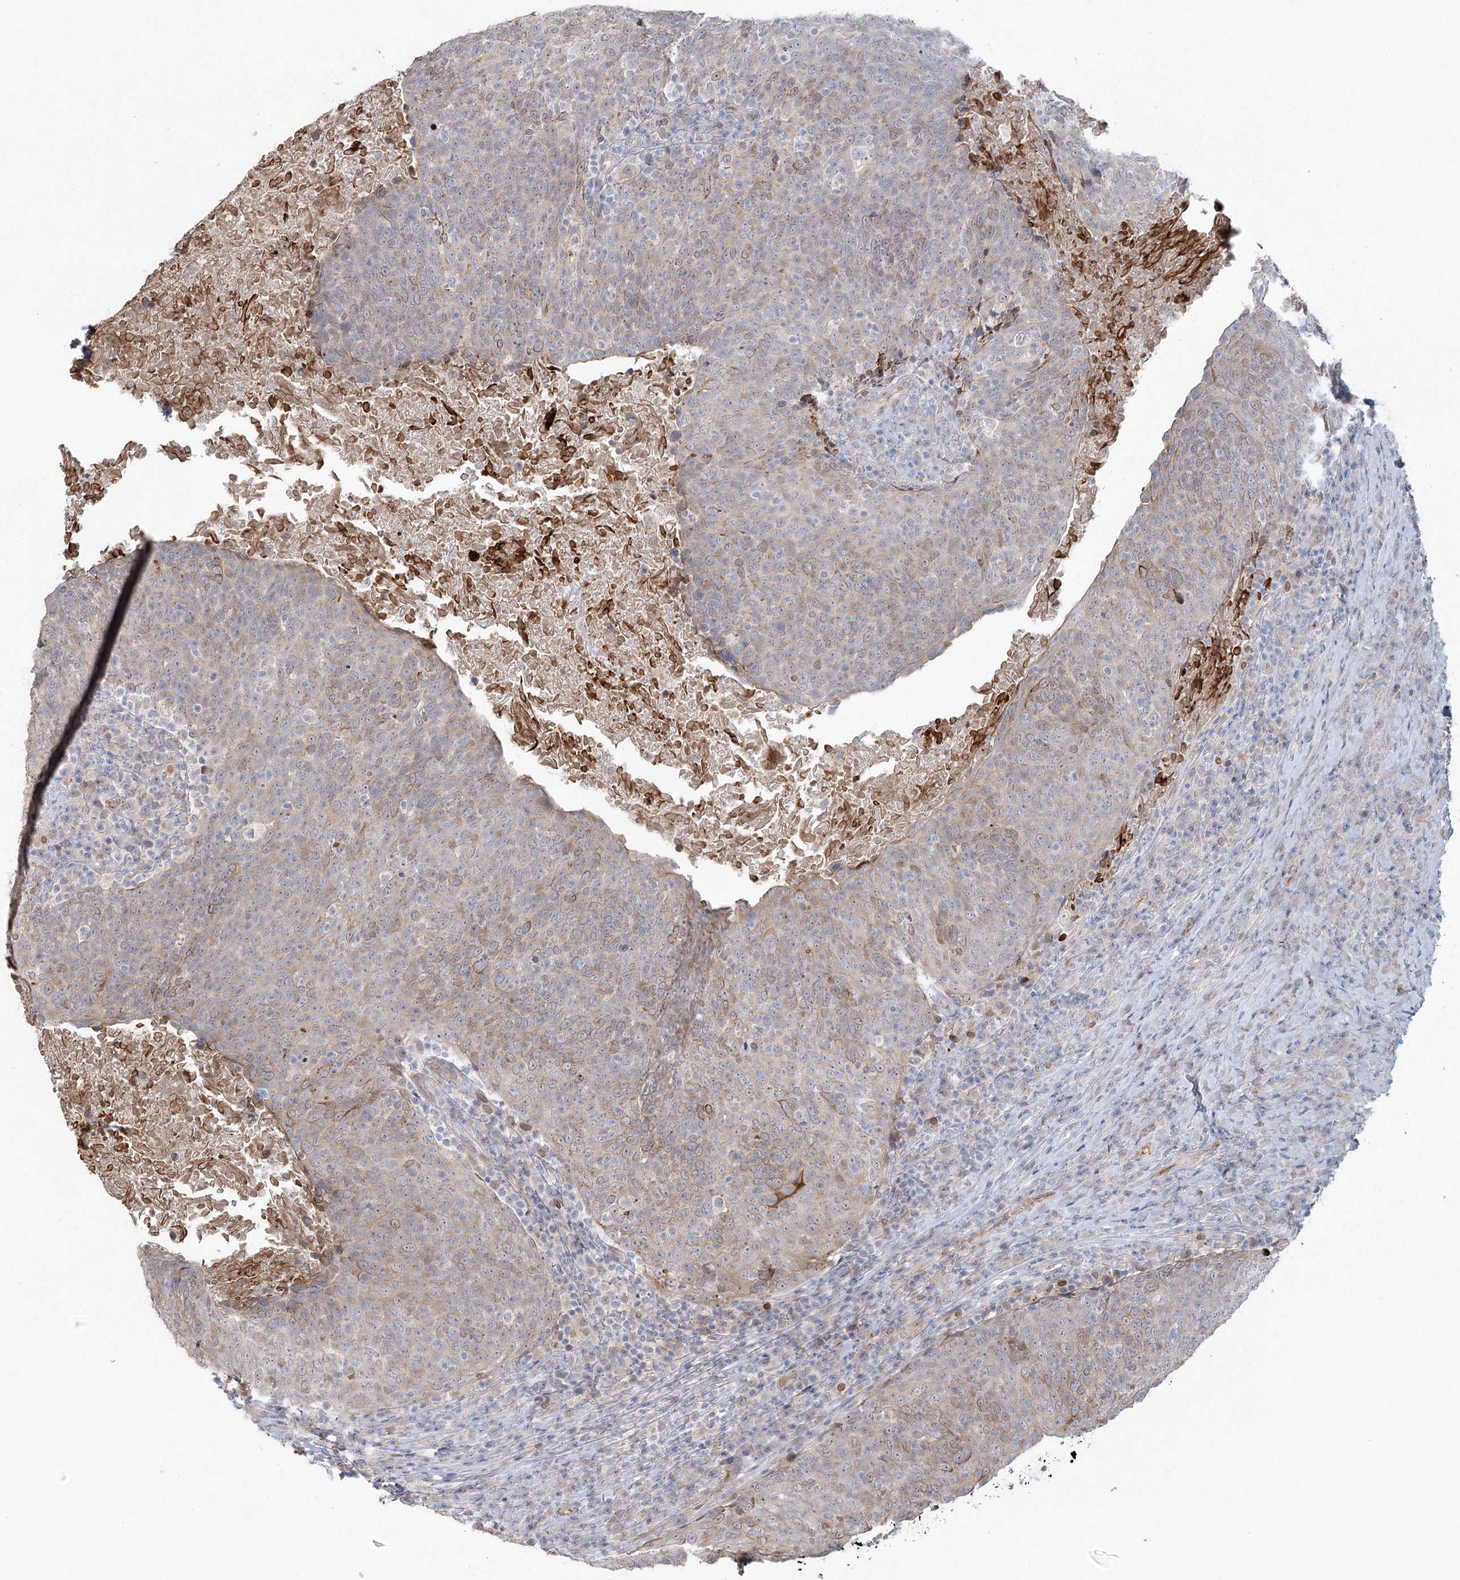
{"staining": {"intensity": "weak", "quantity": "<25%", "location": "cytoplasmic/membranous"}, "tissue": "head and neck cancer", "cell_type": "Tumor cells", "image_type": "cancer", "snomed": [{"axis": "morphology", "description": "Squamous cell carcinoma, NOS"}, {"axis": "morphology", "description": "Squamous cell carcinoma, metastatic, NOS"}, {"axis": "topography", "description": "Lymph node"}, {"axis": "topography", "description": "Head-Neck"}], "caption": "Protein analysis of head and neck metastatic squamous cell carcinoma demonstrates no significant expression in tumor cells.", "gene": "LRP2BP", "patient": {"sex": "male", "age": 62}}